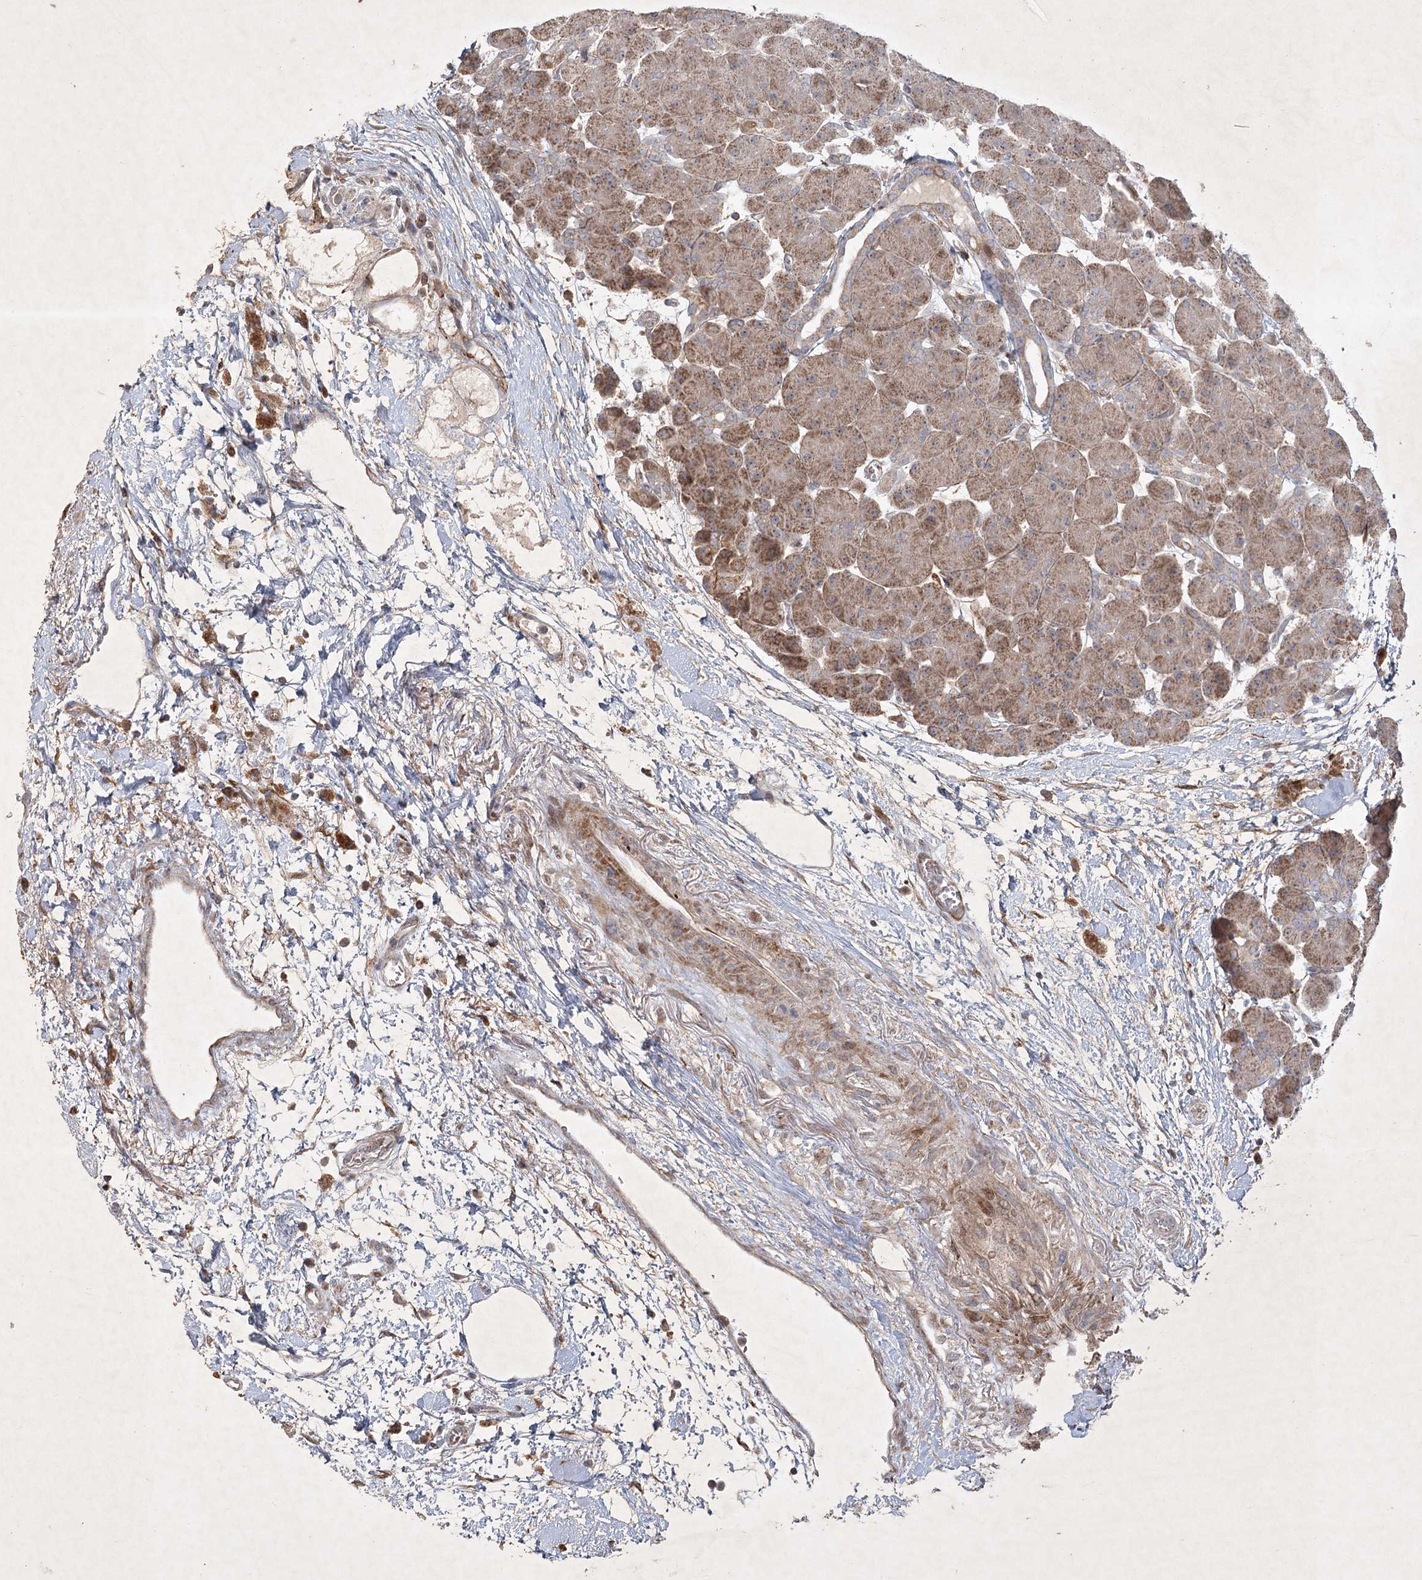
{"staining": {"intensity": "moderate", "quantity": ">75%", "location": "cytoplasmic/membranous"}, "tissue": "pancreas", "cell_type": "Exocrine glandular cells", "image_type": "normal", "snomed": [{"axis": "morphology", "description": "Normal tissue, NOS"}, {"axis": "topography", "description": "Pancreas"}], "caption": "Normal pancreas displays moderate cytoplasmic/membranous staining in approximately >75% of exocrine glandular cells, visualized by immunohistochemistry.", "gene": "KBTBD4", "patient": {"sex": "male", "age": 66}}